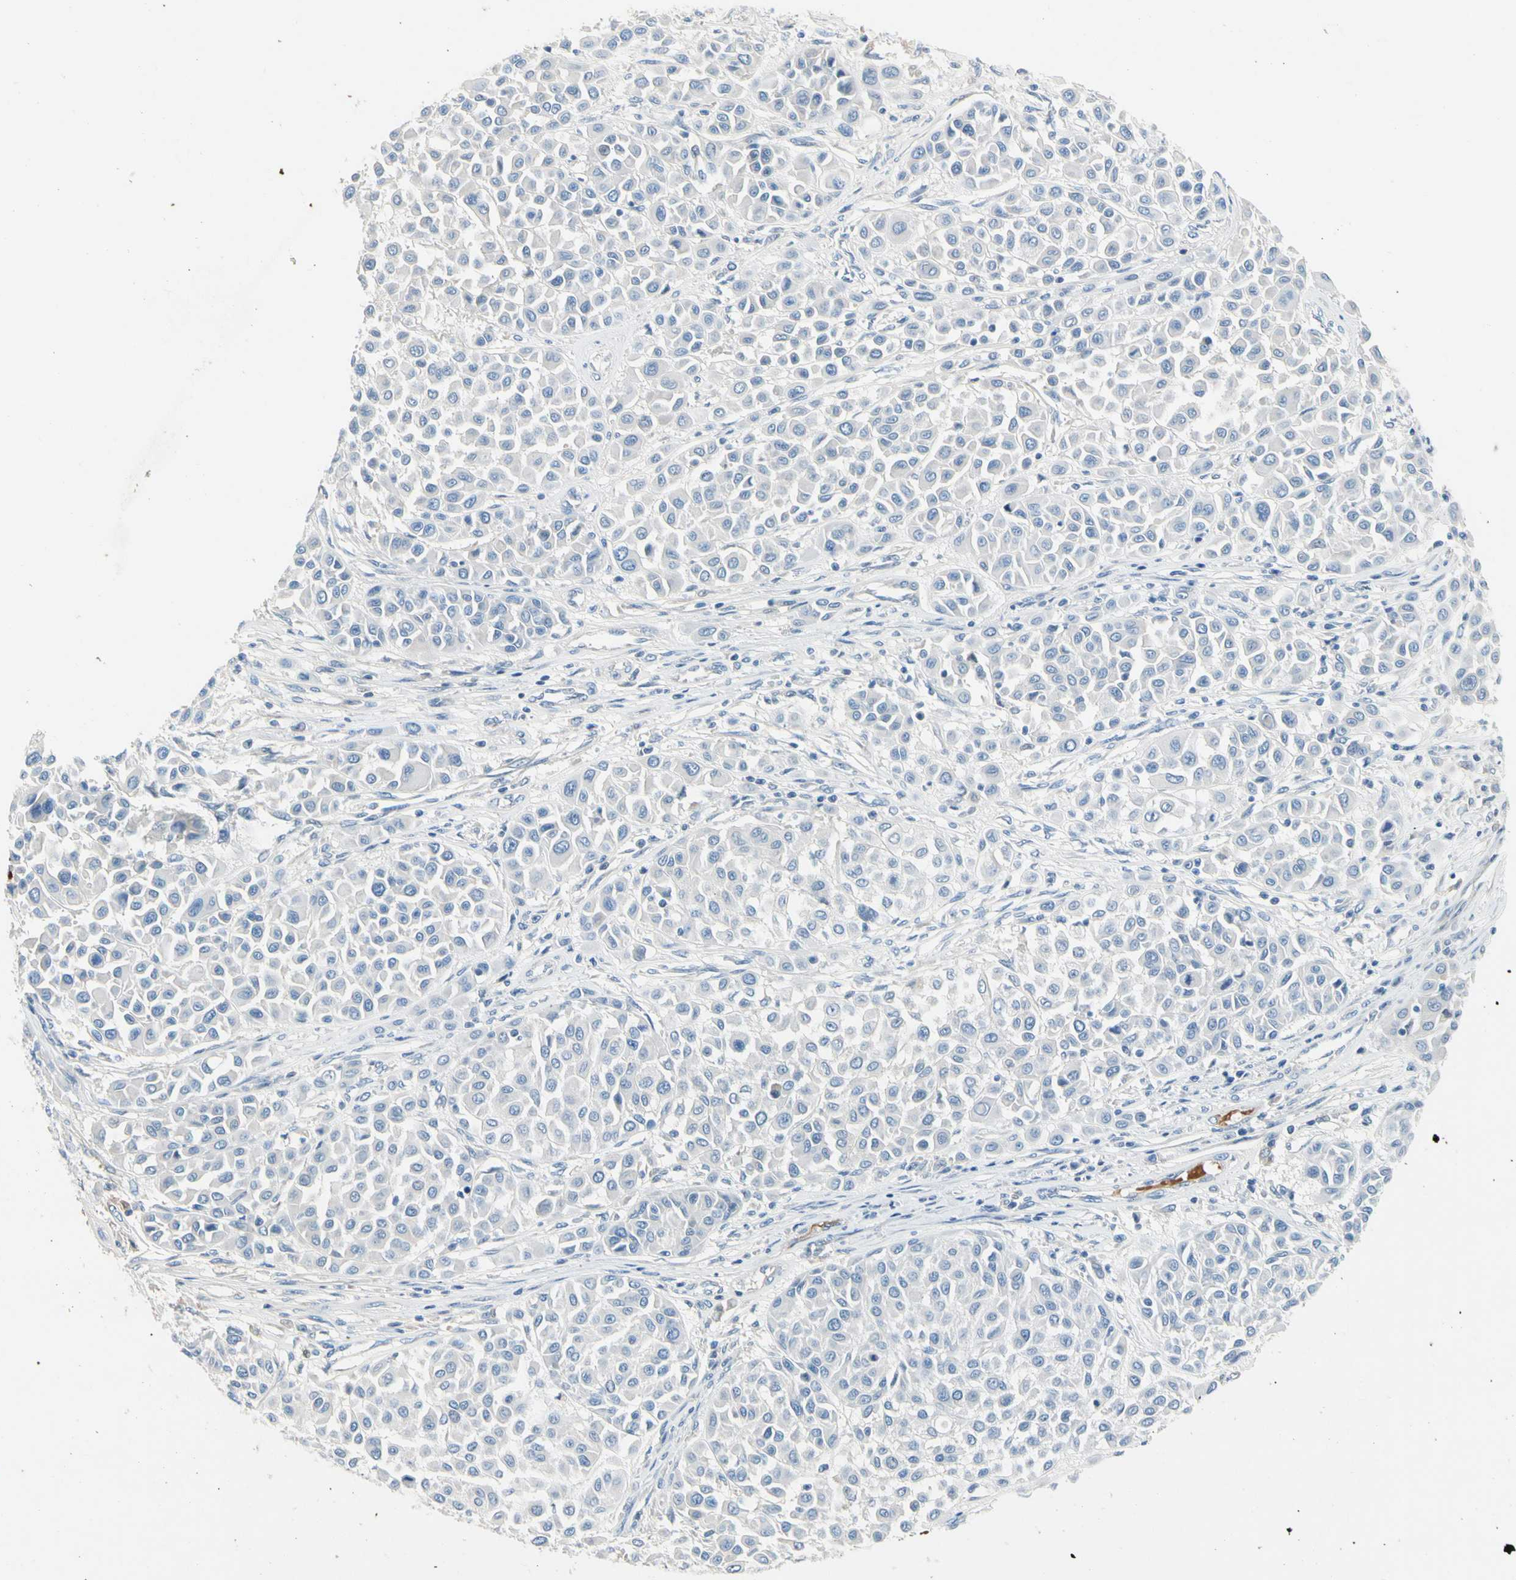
{"staining": {"intensity": "negative", "quantity": "none", "location": "none"}, "tissue": "melanoma", "cell_type": "Tumor cells", "image_type": "cancer", "snomed": [{"axis": "morphology", "description": "Malignant melanoma, Metastatic site"}, {"axis": "topography", "description": "Soft tissue"}], "caption": "Tumor cells show no significant protein expression in malignant melanoma (metastatic site).", "gene": "CNDP1", "patient": {"sex": "male", "age": 41}}